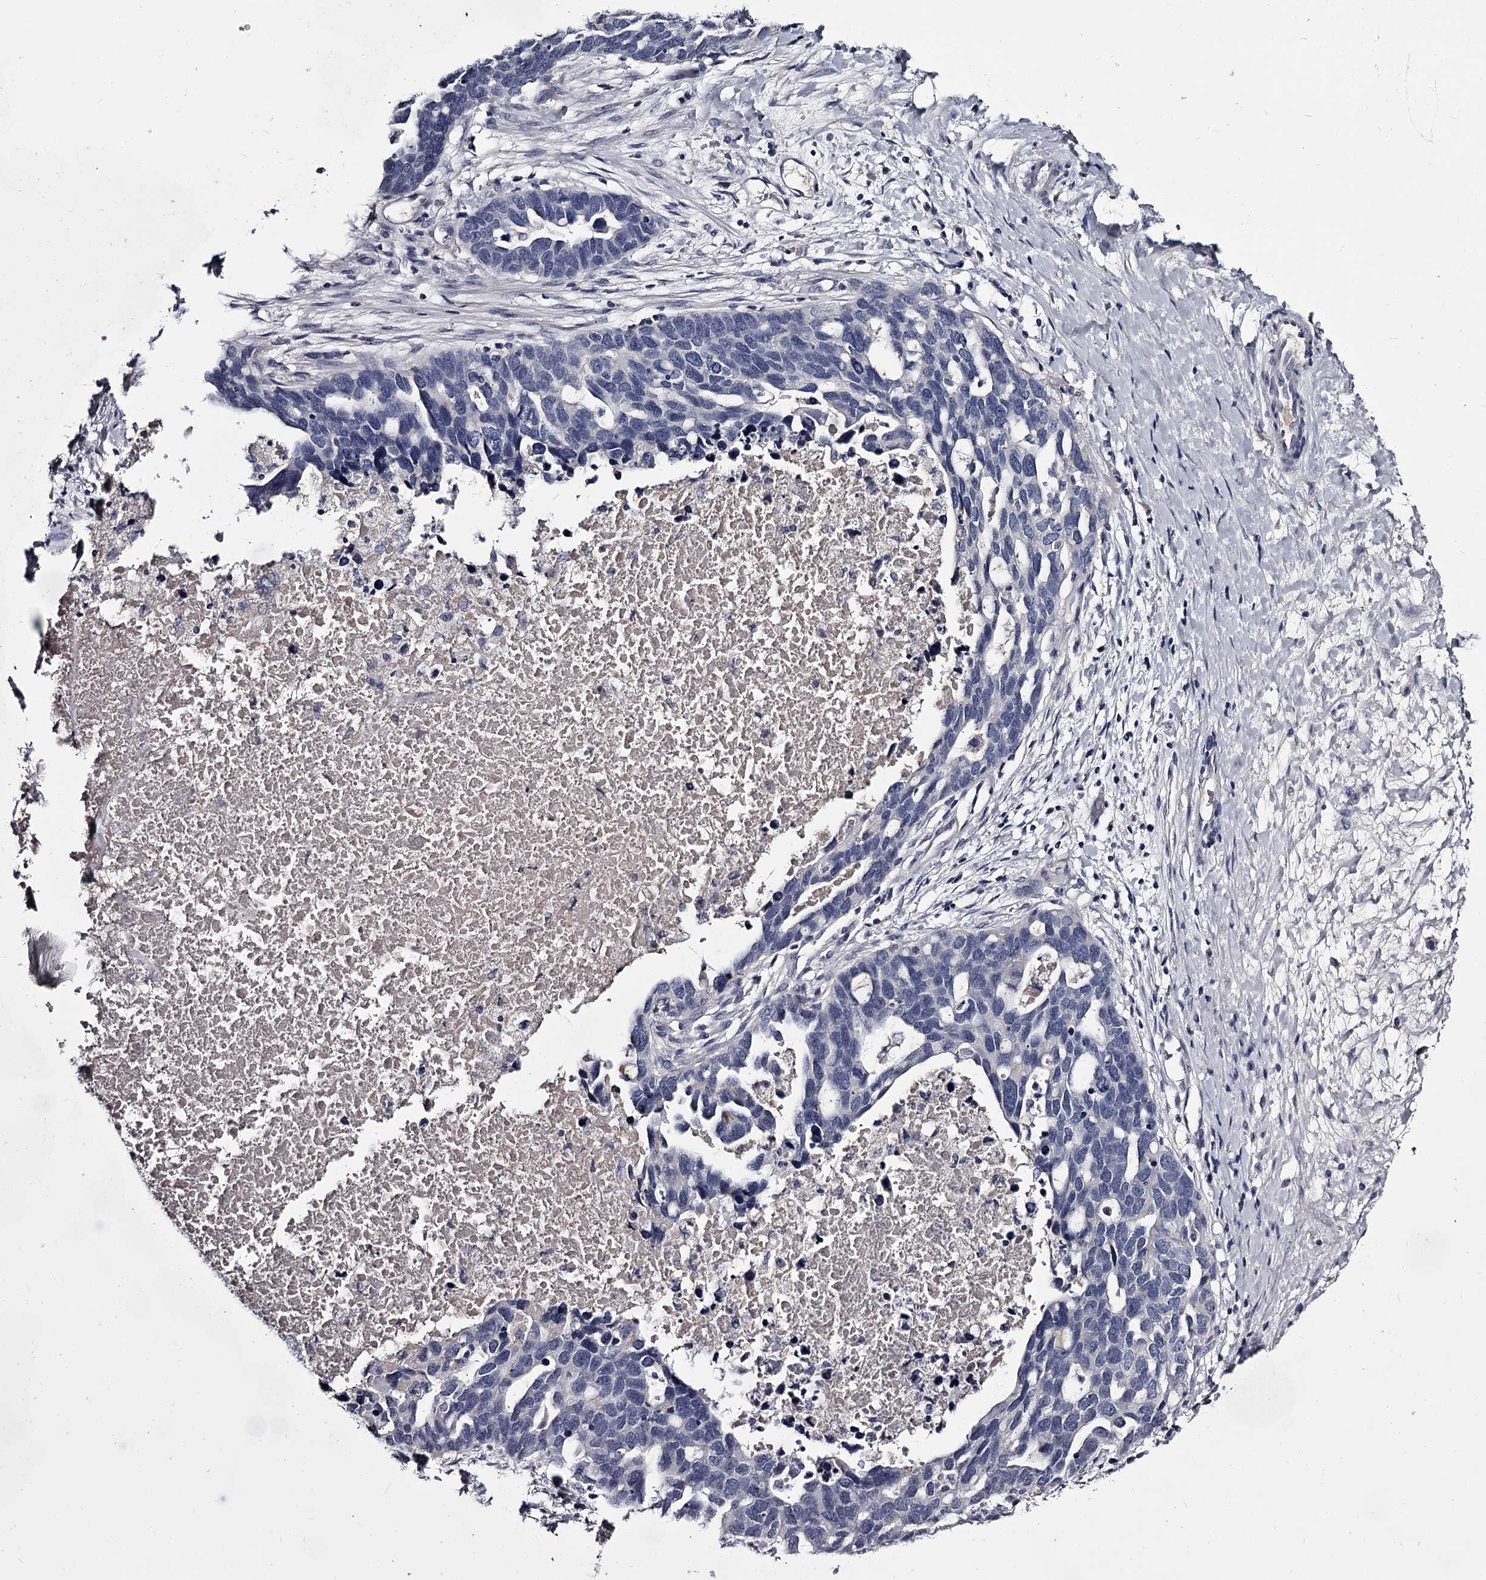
{"staining": {"intensity": "negative", "quantity": "none", "location": "none"}, "tissue": "ovarian cancer", "cell_type": "Tumor cells", "image_type": "cancer", "snomed": [{"axis": "morphology", "description": "Cystadenocarcinoma, serous, NOS"}, {"axis": "topography", "description": "Ovary"}], "caption": "The IHC photomicrograph has no significant positivity in tumor cells of ovarian cancer tissue. (Brightfield microscopy of DAB immunohistochemistry (IHC) at high magnification).", "gene": "DAO", "patient": {"sex": "female", "age": 54}}